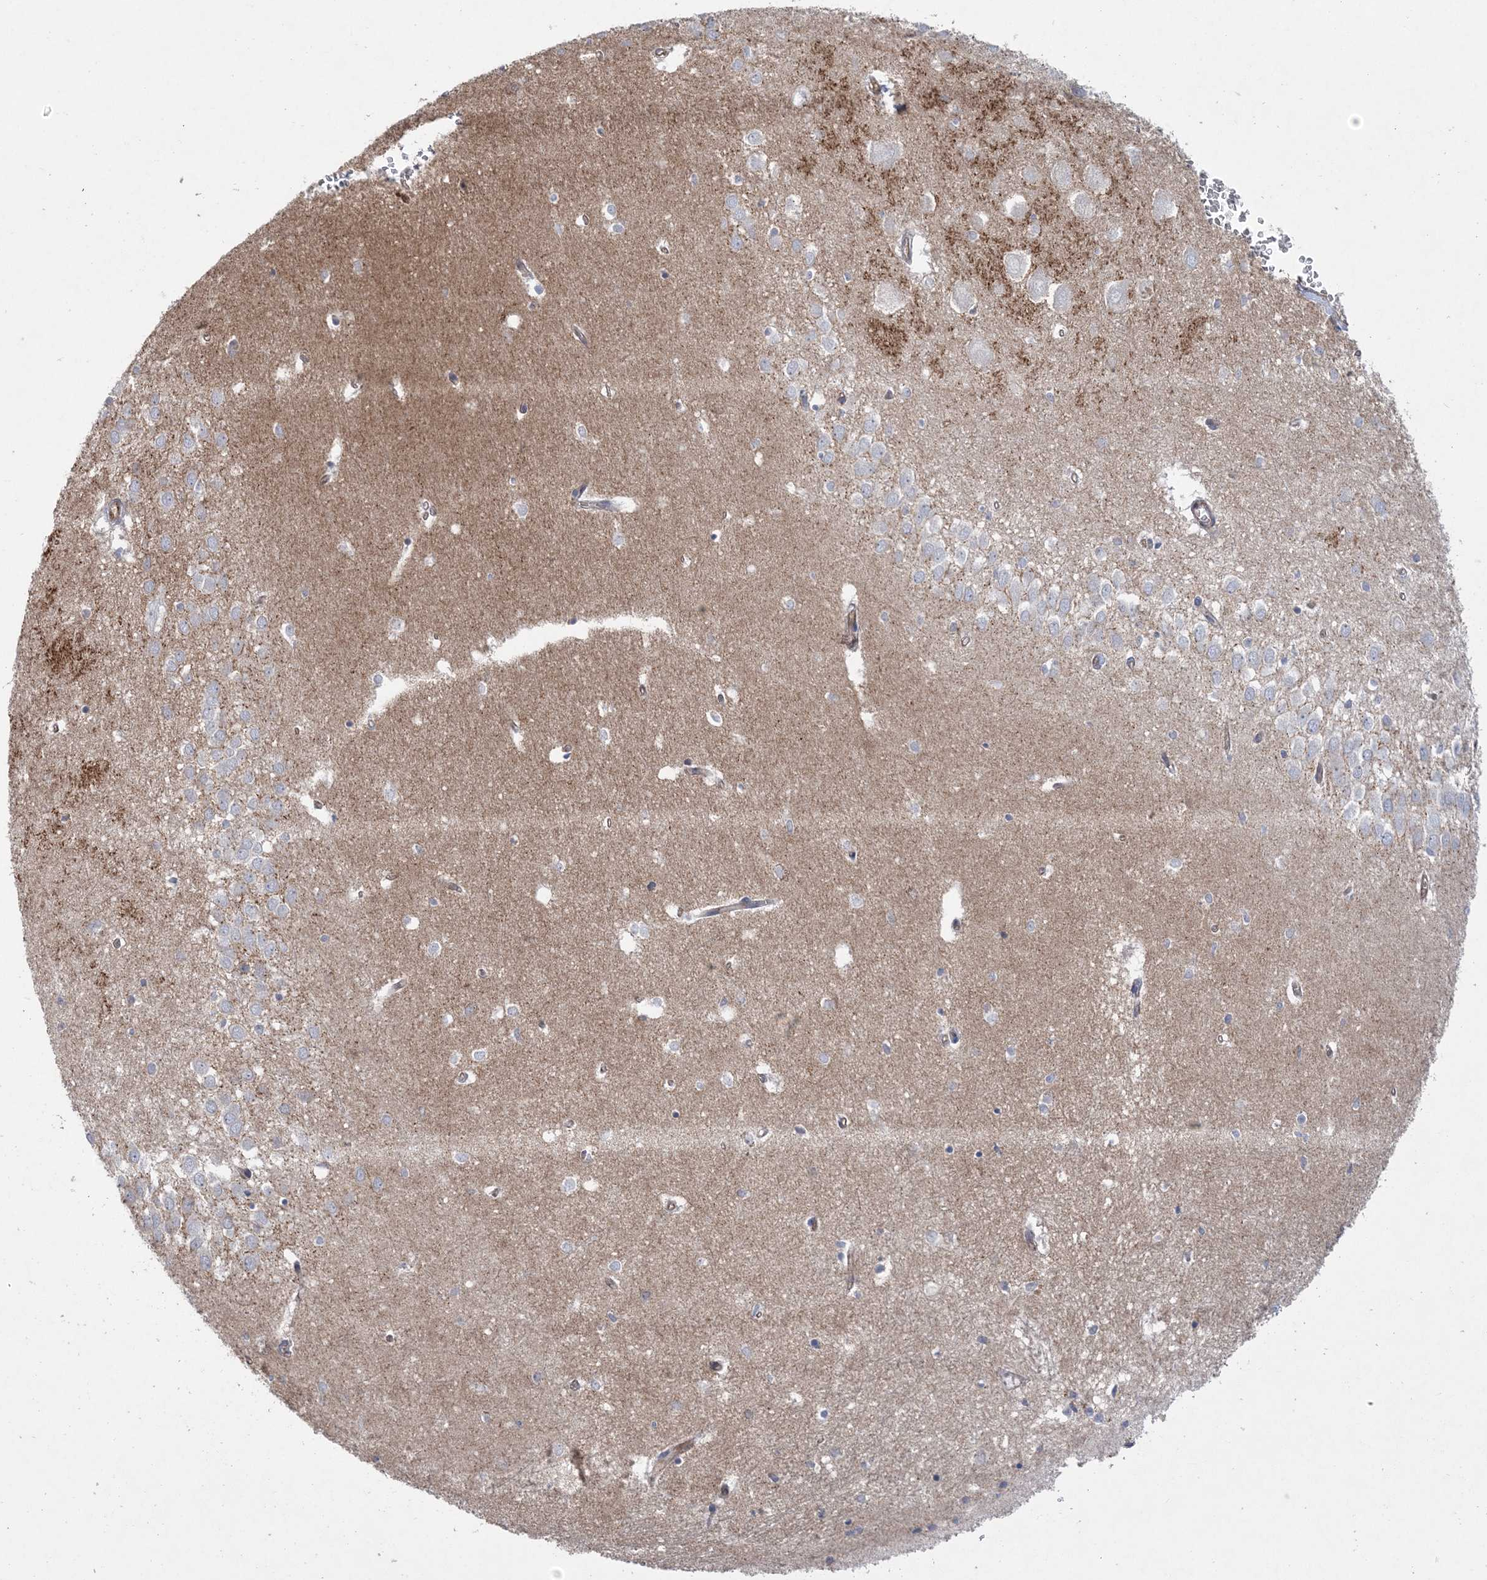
{"staining": {"intensity": "negative", "quantity": "none", "location": "none"}, "tissue": "hippocampus", "cell_type": "Glial cells", "image_type": "normal", "snomed": [{"axis": "morphology", "description": "Normal tissue, NOS"}, {"axis": "topography", "description": "Hippocampus"}], "caption": "This is an IHC micrograph of normal human hippocampus. There is no staining in glial cells.", "gene": "PIGC", "patient": {"sex": "female", "age": 64}}